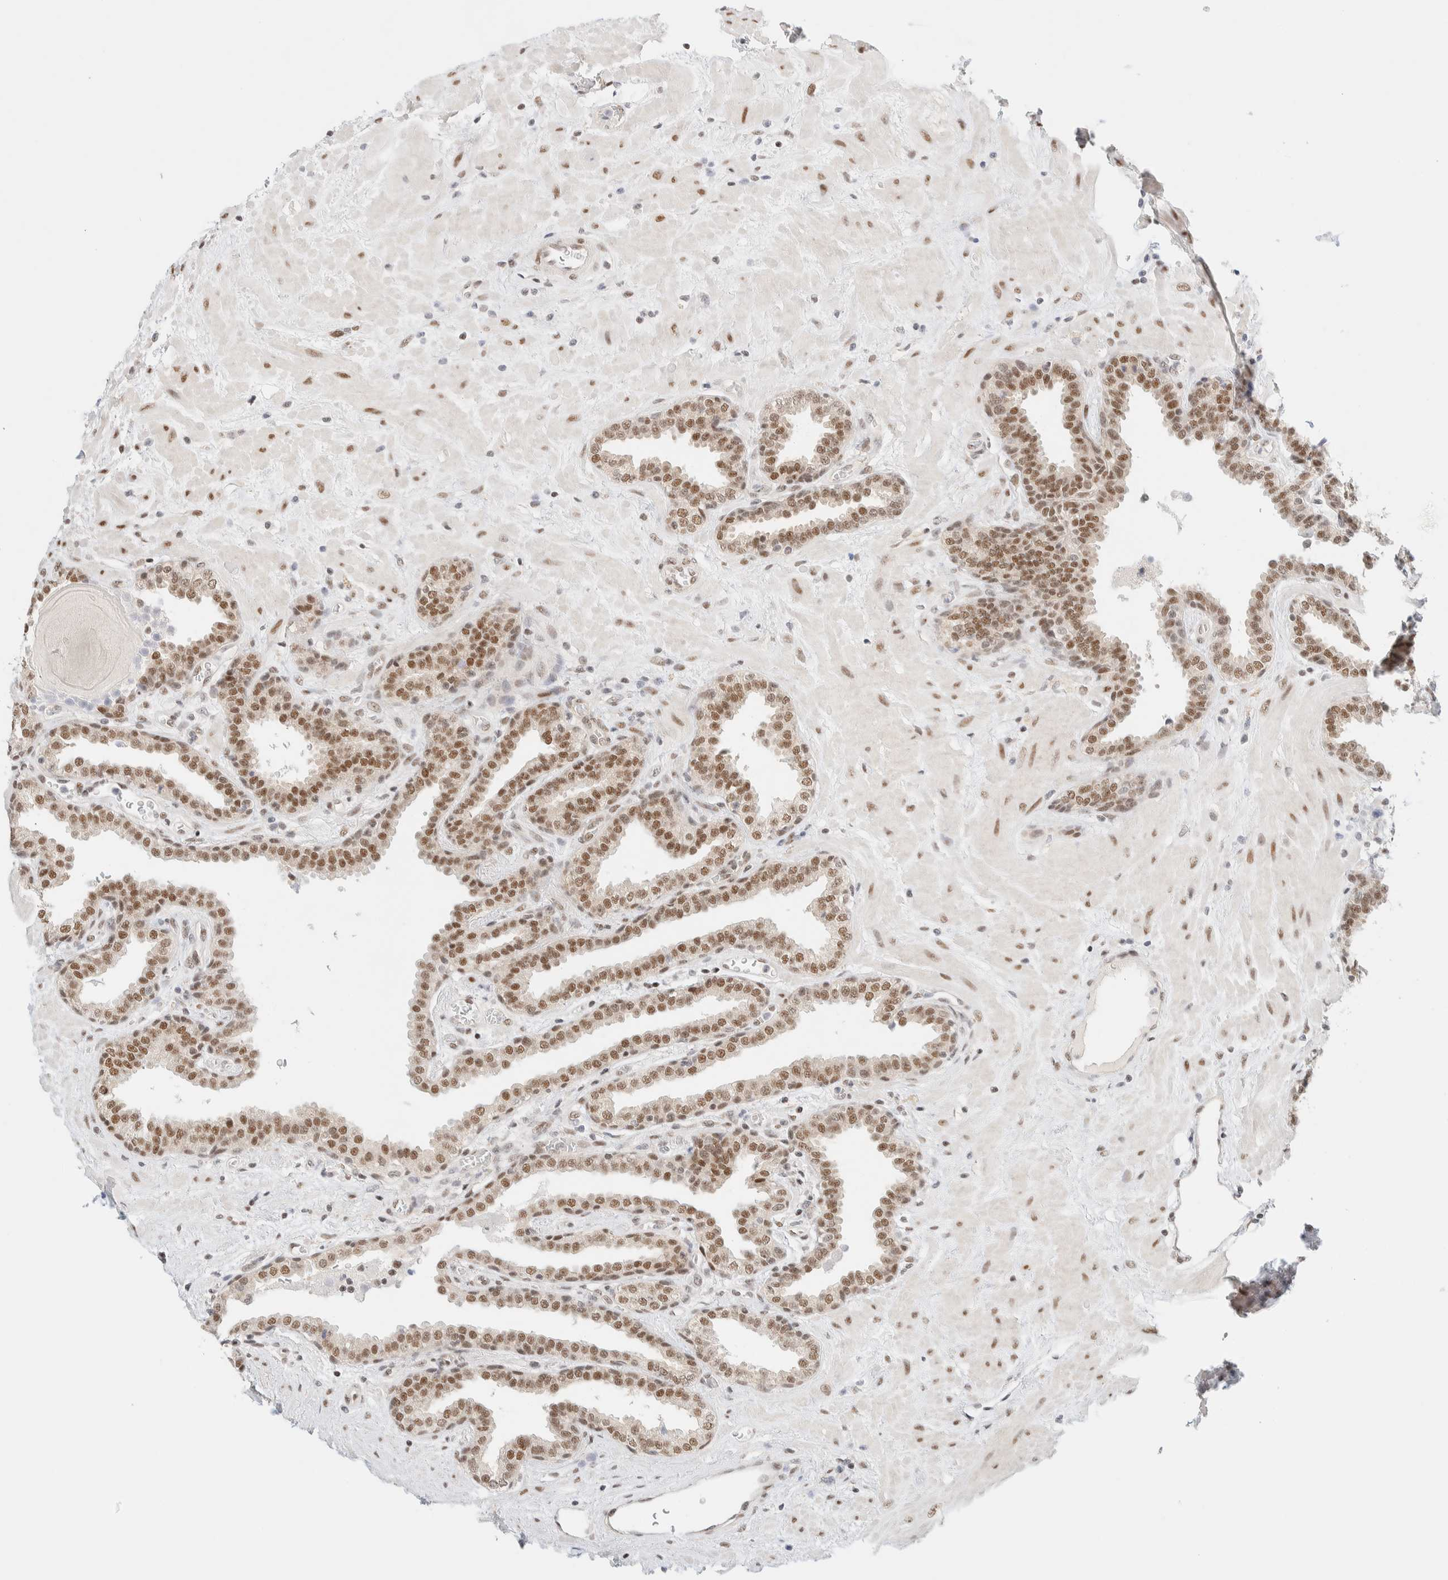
{"staining": {"intensity": "moderate", "quantity": ">75%", "location": "nuclear"}, "tissue": "prostate", "cell_type": "Glandular cells", "image_type": "normal", "snomed": [{"axis": "morphology", "description": "Normal tissue, NOS"}, {"axis": "topography", "description": "Prostate"}], "caption": "IHC micrograph of unremarkable human prostate stained for a protein (brown), which shows medium levels of moderate nuclear positivity in about >75% of glandular cells.", "gene": "PYGO2", "patient": {"sex": "male", "age": 51}}